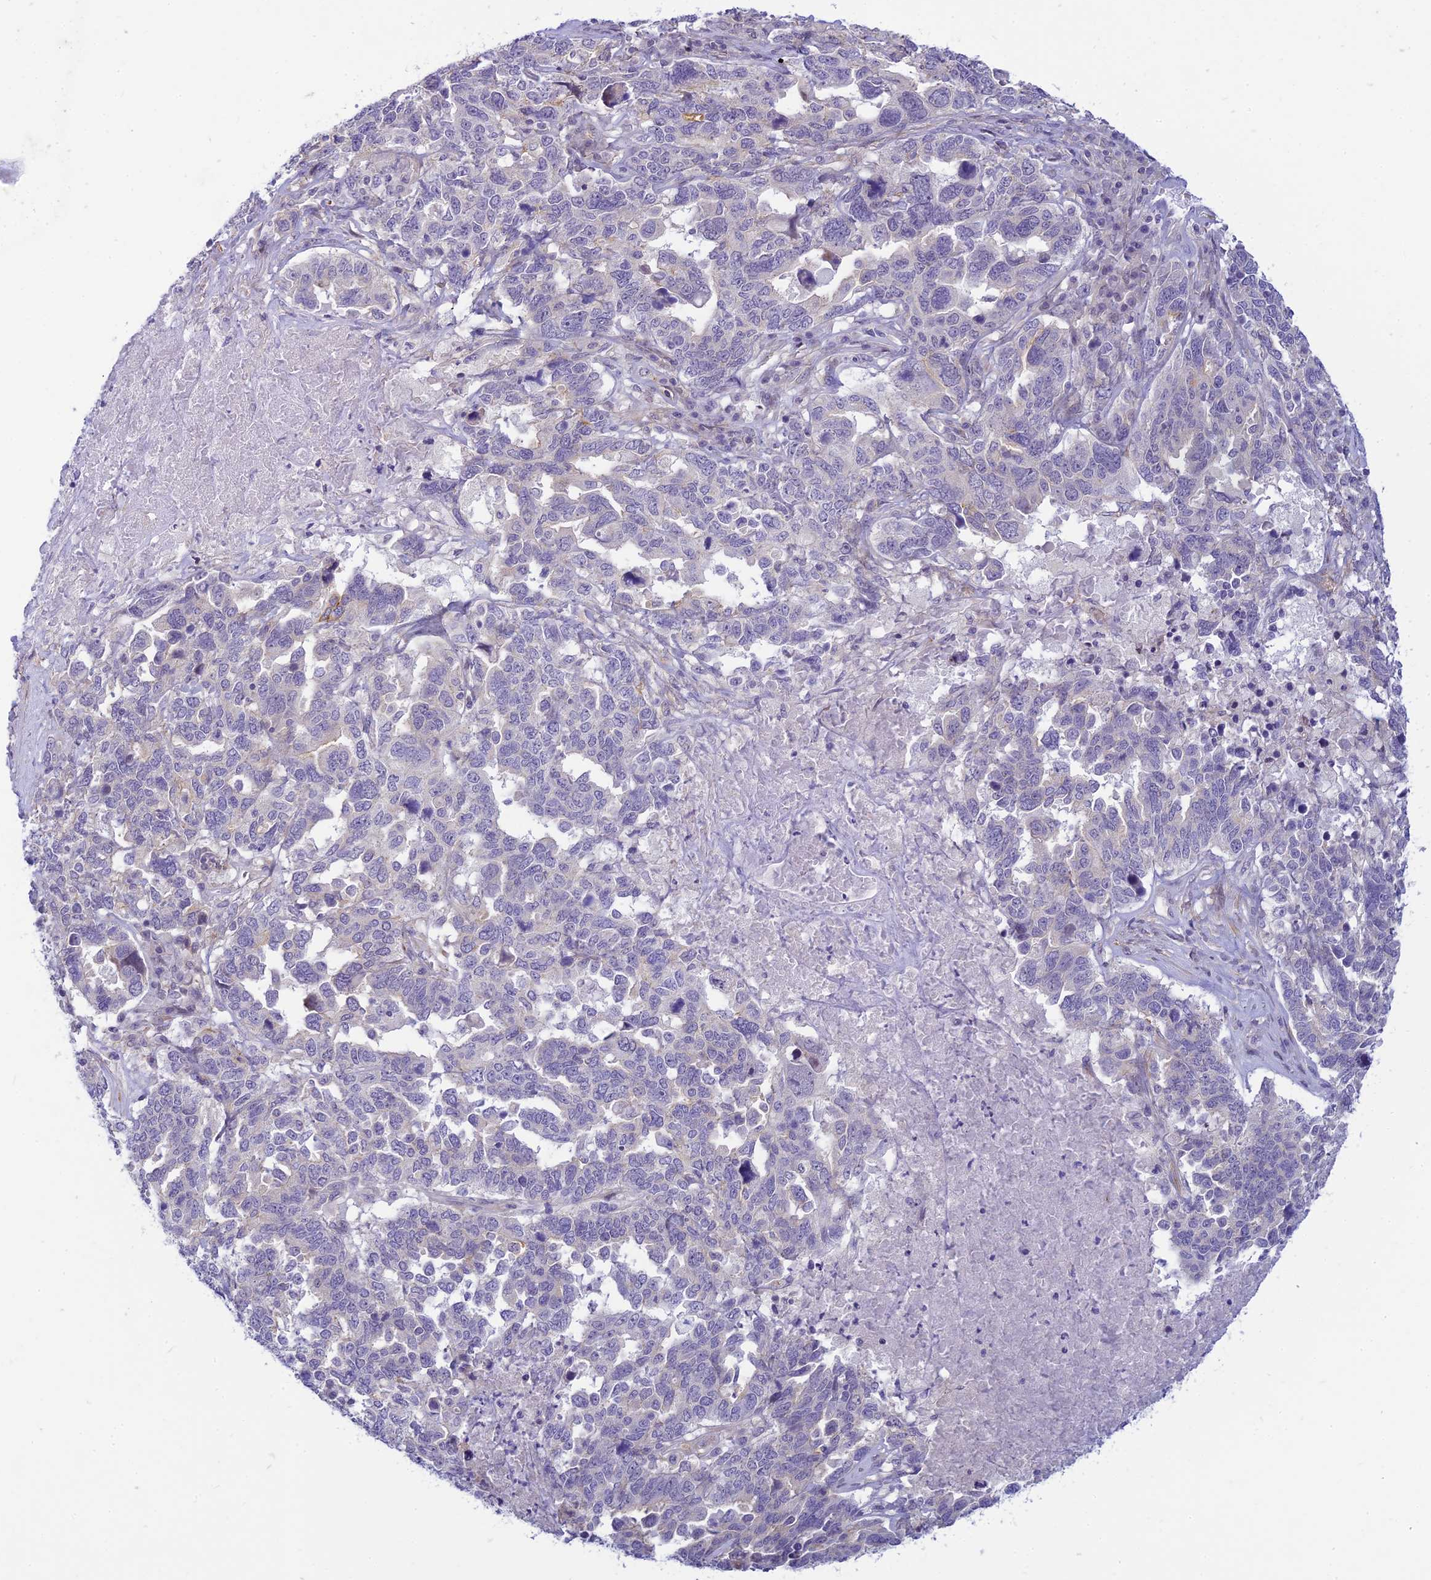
{"staining": {"intensity": "moderate", "quantity": "<25%", "location": "cytoplasmic/membranous"}, "tissue": "ovarian cancer", "cell_type": "Tumor cells", "image_type": "cancer", "snomed": [{"axis": "morphology", "description": "Carcinoma, endometroid"}, {"axis": "topography", "description": "Ovary"}], "caption": "Endometroid carcinoma (ovarian) tissue demonstrates moderate cytoplasmic/membranous positivity in about <25% of tumor cells, visualized by immunohistochemistry. (Brightfield microscopy of DAB IHC at high magnification).", "gene": "FBXW4", "patient": {"sex": "female", "age": 62}}